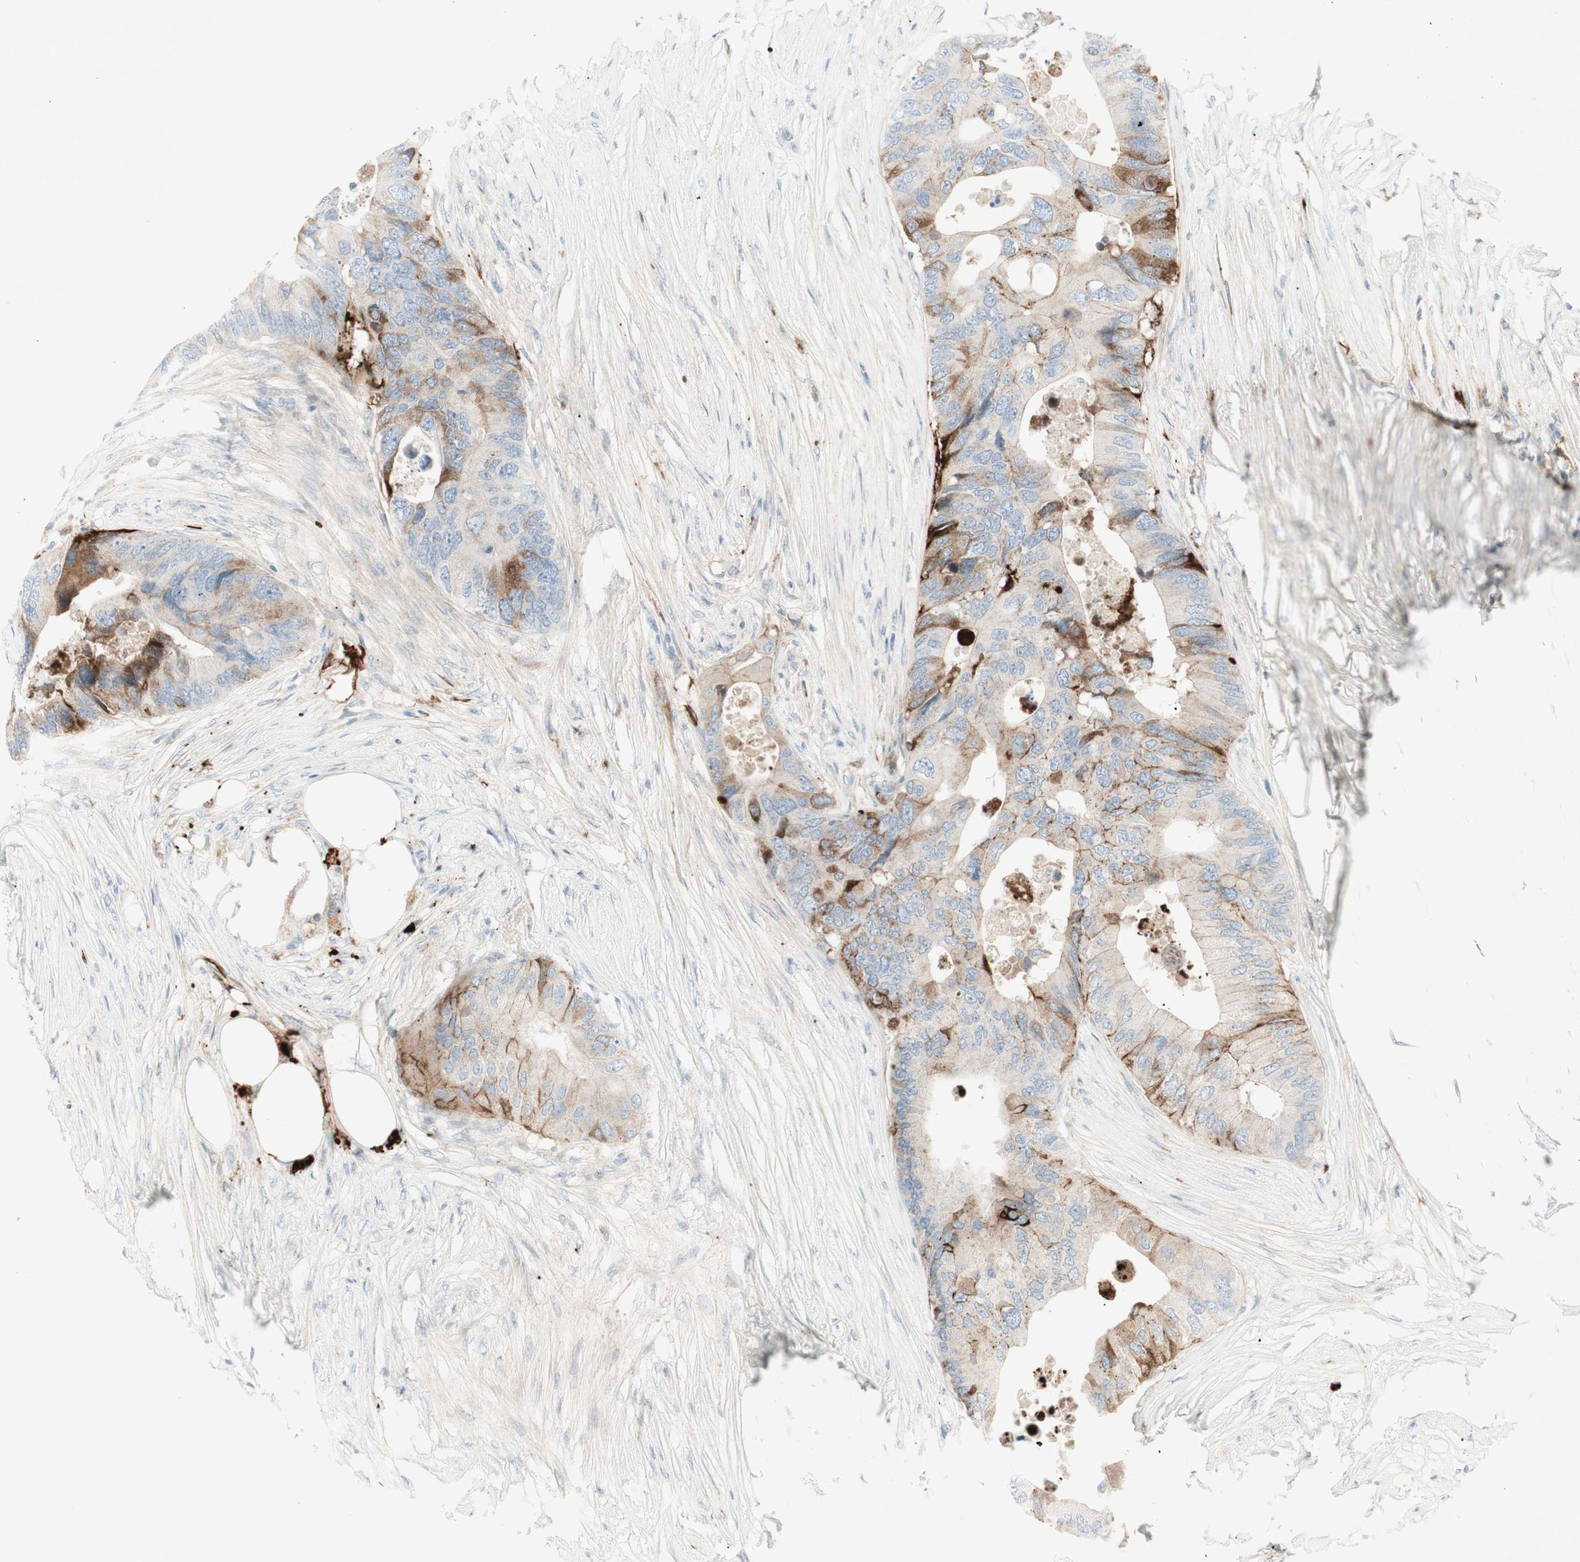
{"staining": {"intensity": "moderate", "quantity": "25%-75%", "location": "cytoplasmic/membranous"}, "tissue": "colorectal cancer", "cell_type": "Tumor cells", "image_type": "cancer", "snomed": [{"axis": "morphology", "description": "Adenocarcinoma, NOS"}, {"axis": "topography", "description": "Colon"}], "caption": "DAB (3,3'-diaminobenzidine) immunohistochemical staining of adenocarcinoma (colorectal) shows moderate cytoplasmic/membranous protein positivity in about 25%-75% of tumor cells.", "gene": "MDK", "patient": {"sex": "male", "age": 71}}